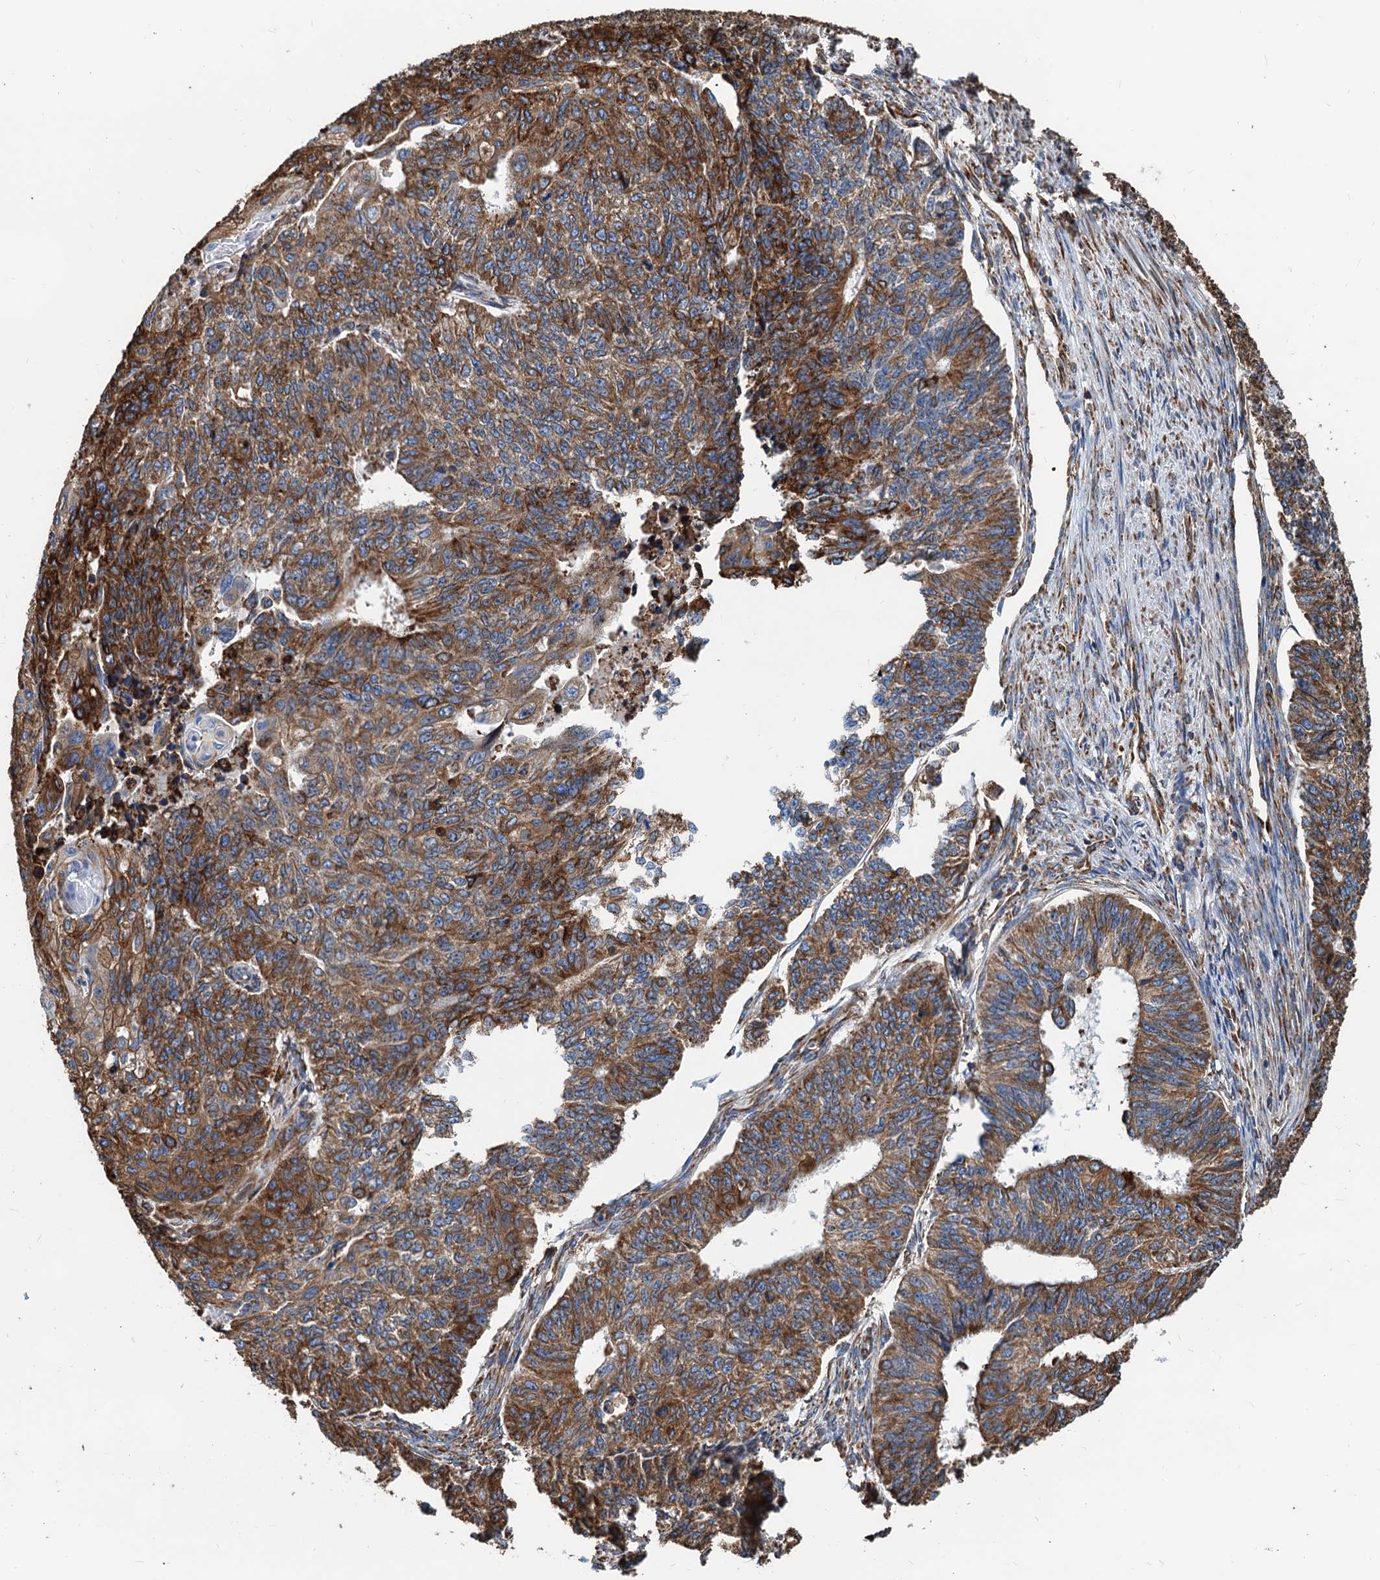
{"staining": {"intensity": "strong", "quantity": "25%-75%", "location": "cytoplasmic/membranous"}, "tissue": "endometrial cancer", "cell_type": "Tumor cells", "image_type": "cancer", "snomed": [{"axis": "morphology", "description": "Adenocarcinoma, NOS"}, {"axis": "topography", "description": "Endometrium"}], "caption": "A high amount of strong cytoplasmic/membranous positivity is appreciated in approximately 25%-75% of tumor cells in endometrial cancer (adenocarcinoma) tissue. The staining was performed using DAB to visualize the protein expression in brown, while the nuclei were stained in blue with hematoxylin (Magnification: 20x).", "gene": "HSPA5", "patient": {"sex": "female", "age": 32}}